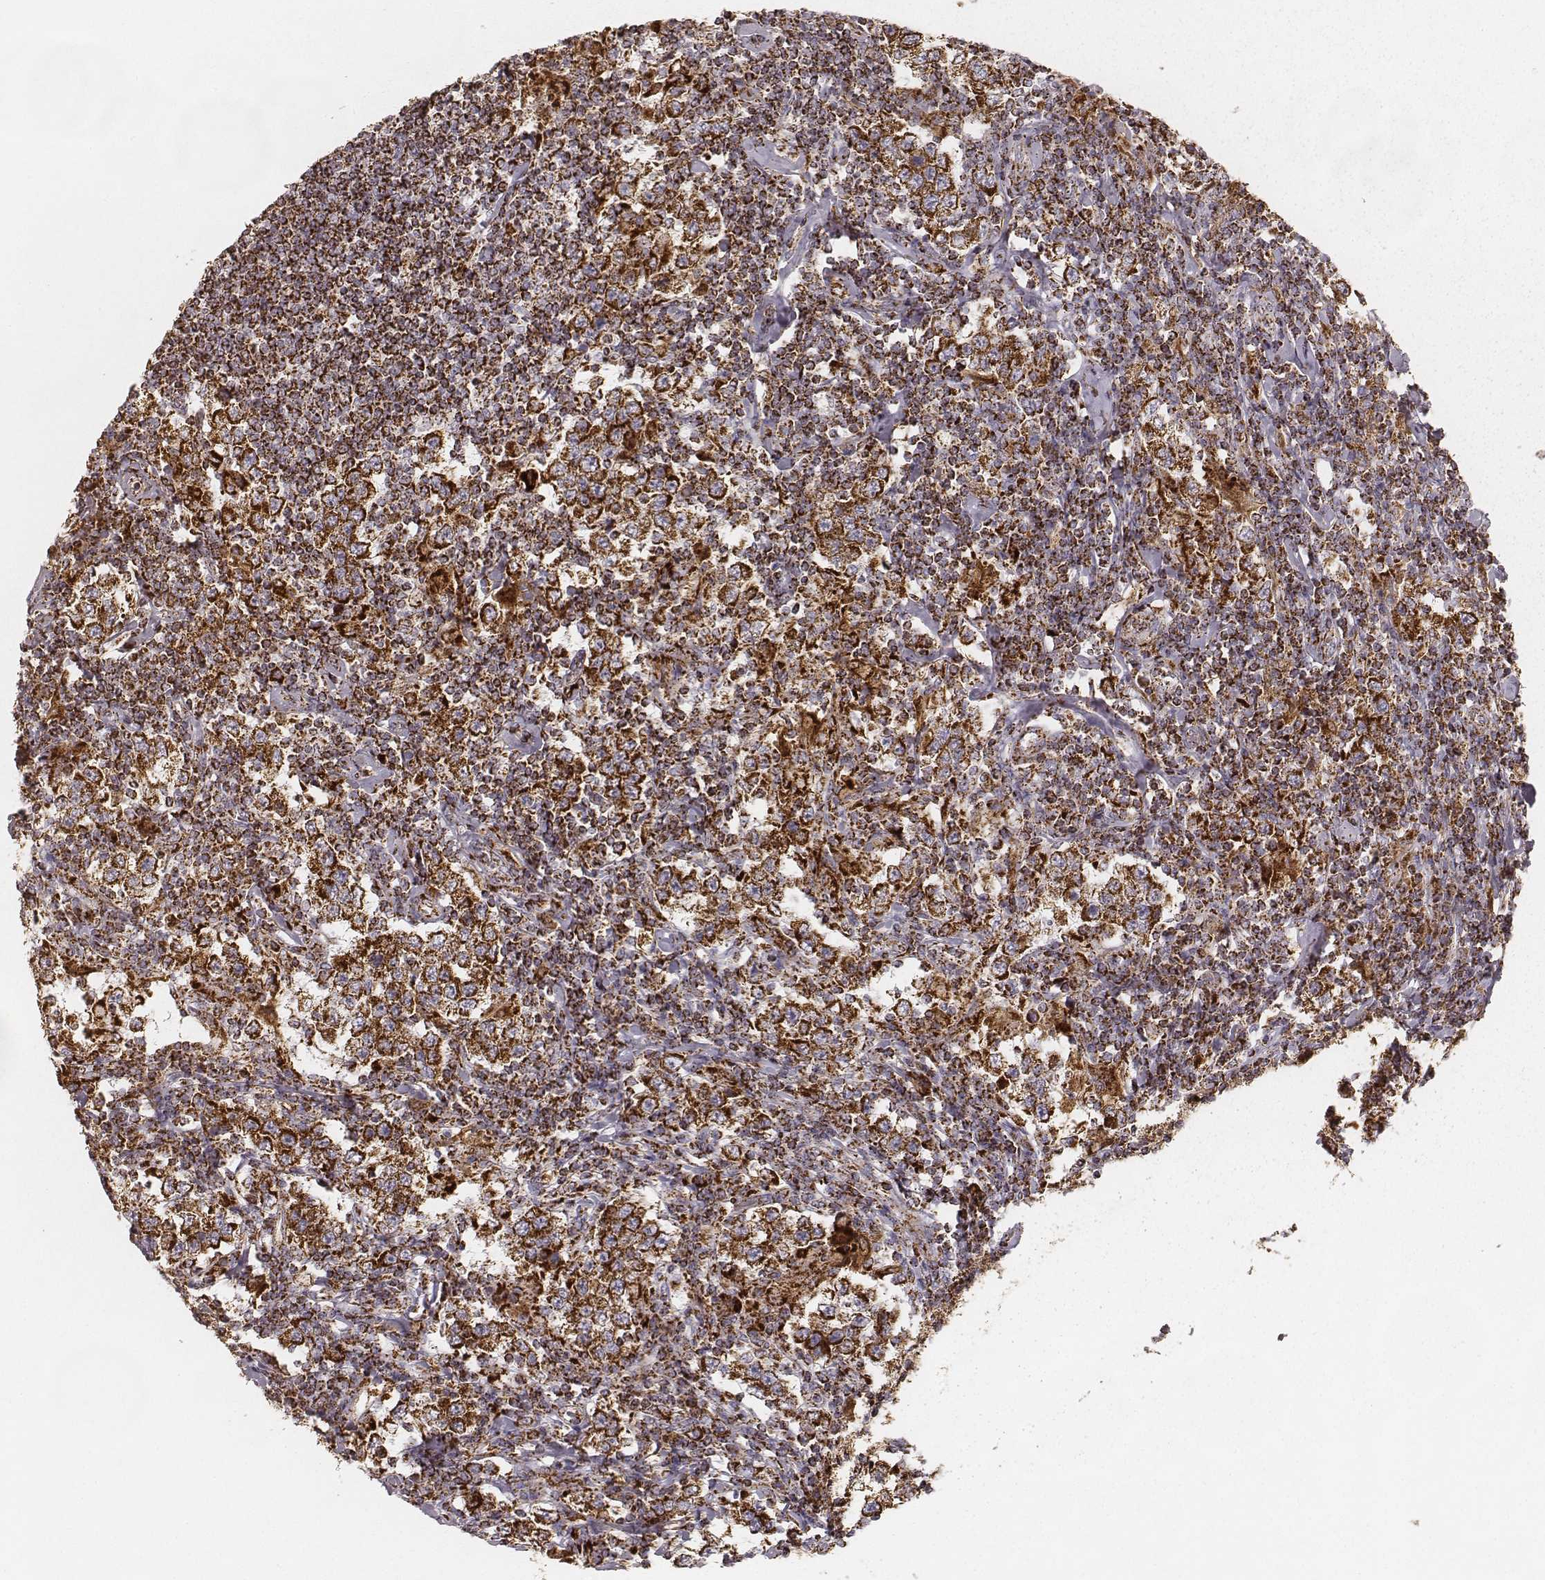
{"staining": {"intensity": "strong", "quantity": ">75%", "location": "cytoplasmic/membranous"}, "tissue": "testis cancer", "cell_type": "Tumor cells", "image_type": "cancer", "snomed": [{"axis": "morphology", "description": "Seminoma, NOS"}, {"axis": "morphology", "description": "Carcinoma, Embryonal, NOS"}, {"axis": "topography", "description": "Testis"}], "caption": "Strong cytoplasmic/membranous protein positivity is identified in approximately >75% of tumor cells in testis cancer.", "gene": "CS", "patient": {"sex": "male", "age": 41}}